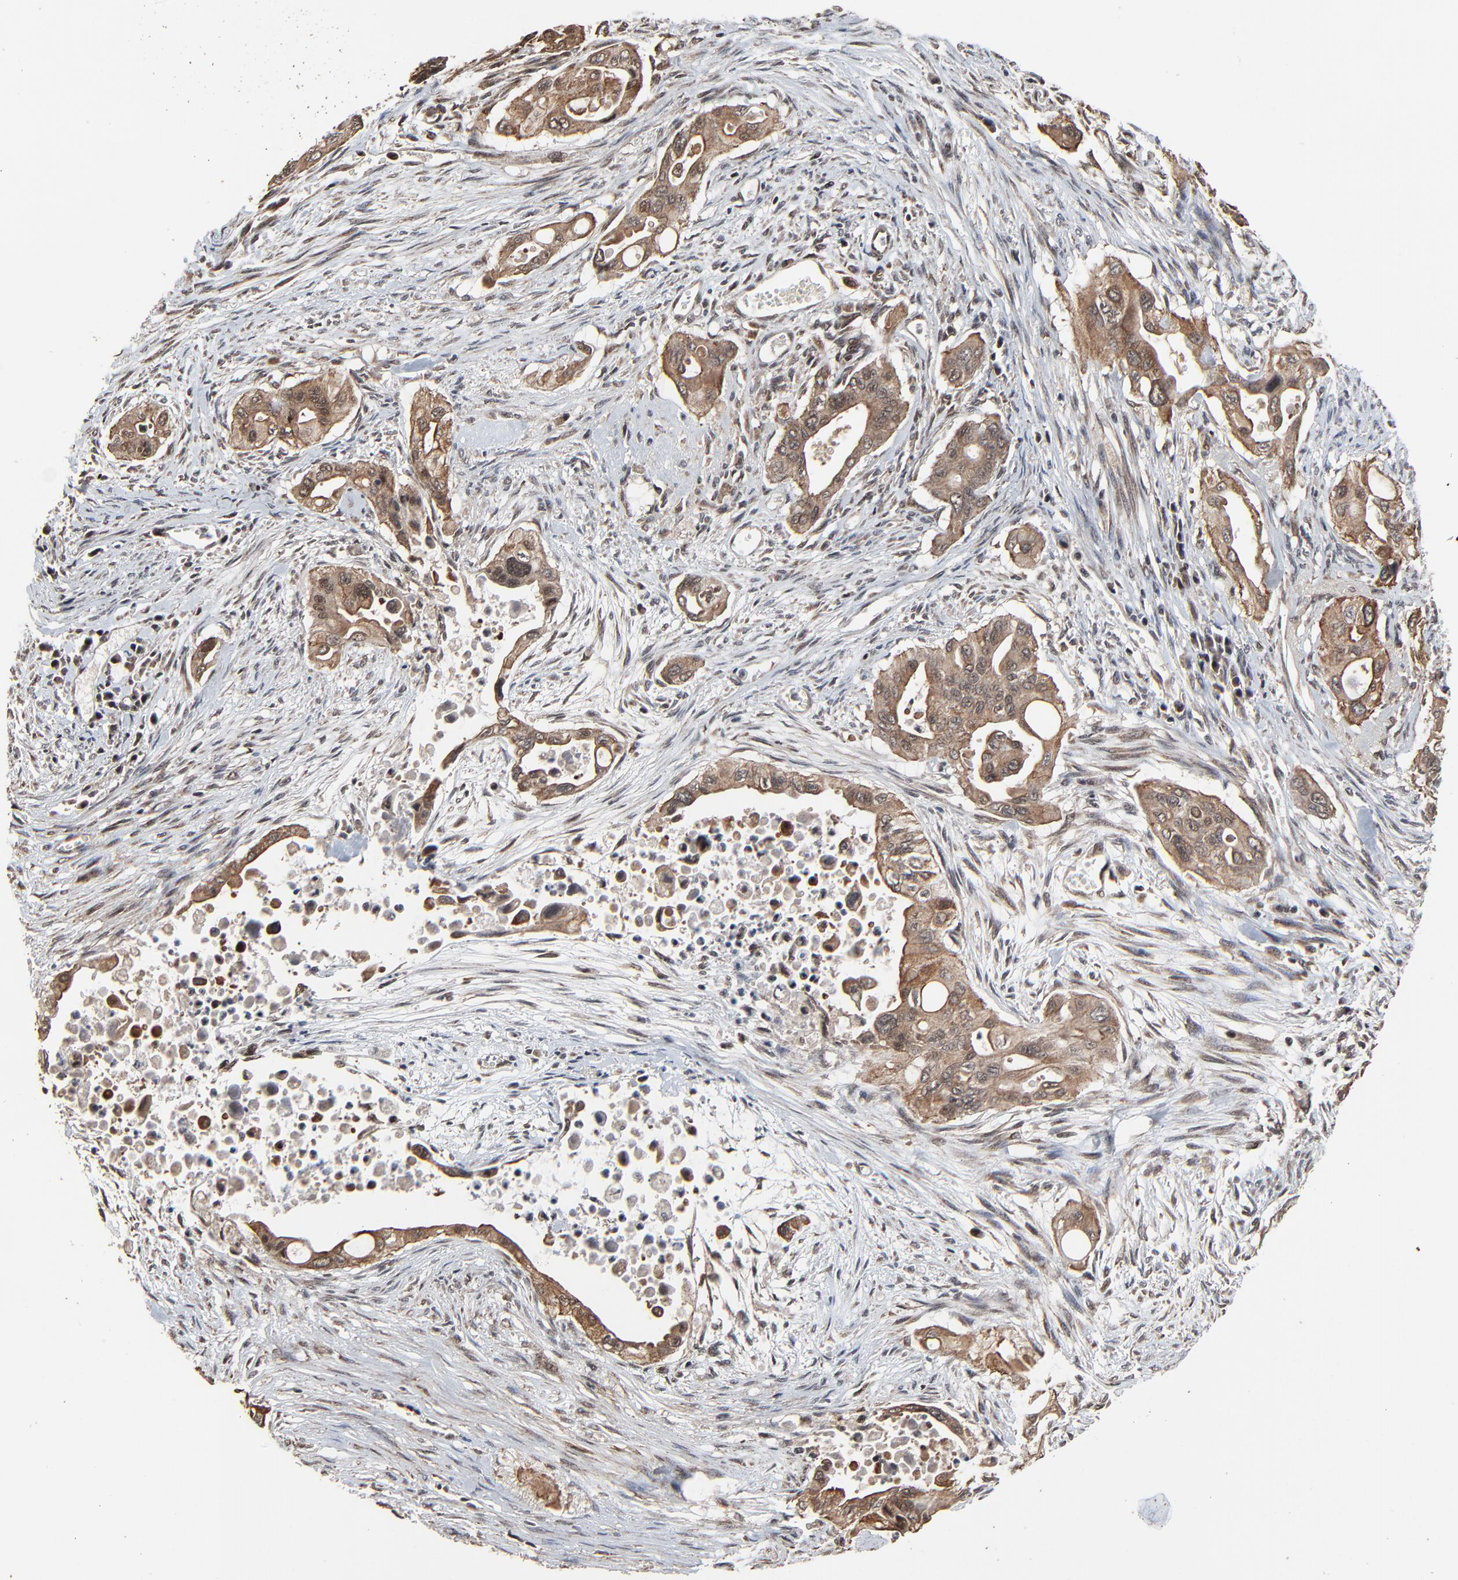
{"staining": {"intensity": "moderate", "quantity": ">75%", "location": "cytoplasmic/membranous,nuclear"}, "tissue": "pancreatic cancer", "cell_type": "Tumor cells", "image_type": "cancer", "snomed": [{"axis": "morphology", "description": "Adenocarcinoma, NOS"}, {"axis": "topography", "description": "Pancreas"}], "caption": "Human pancreatic cancer (adenocarcinoma) stained with a brown dye shows moderate cytoplasmic/membranous and nuclear positive expression in about >75% of tumor cells.", "gene": "RHOJ", "patient": {"sex": "male", "age": 77}}